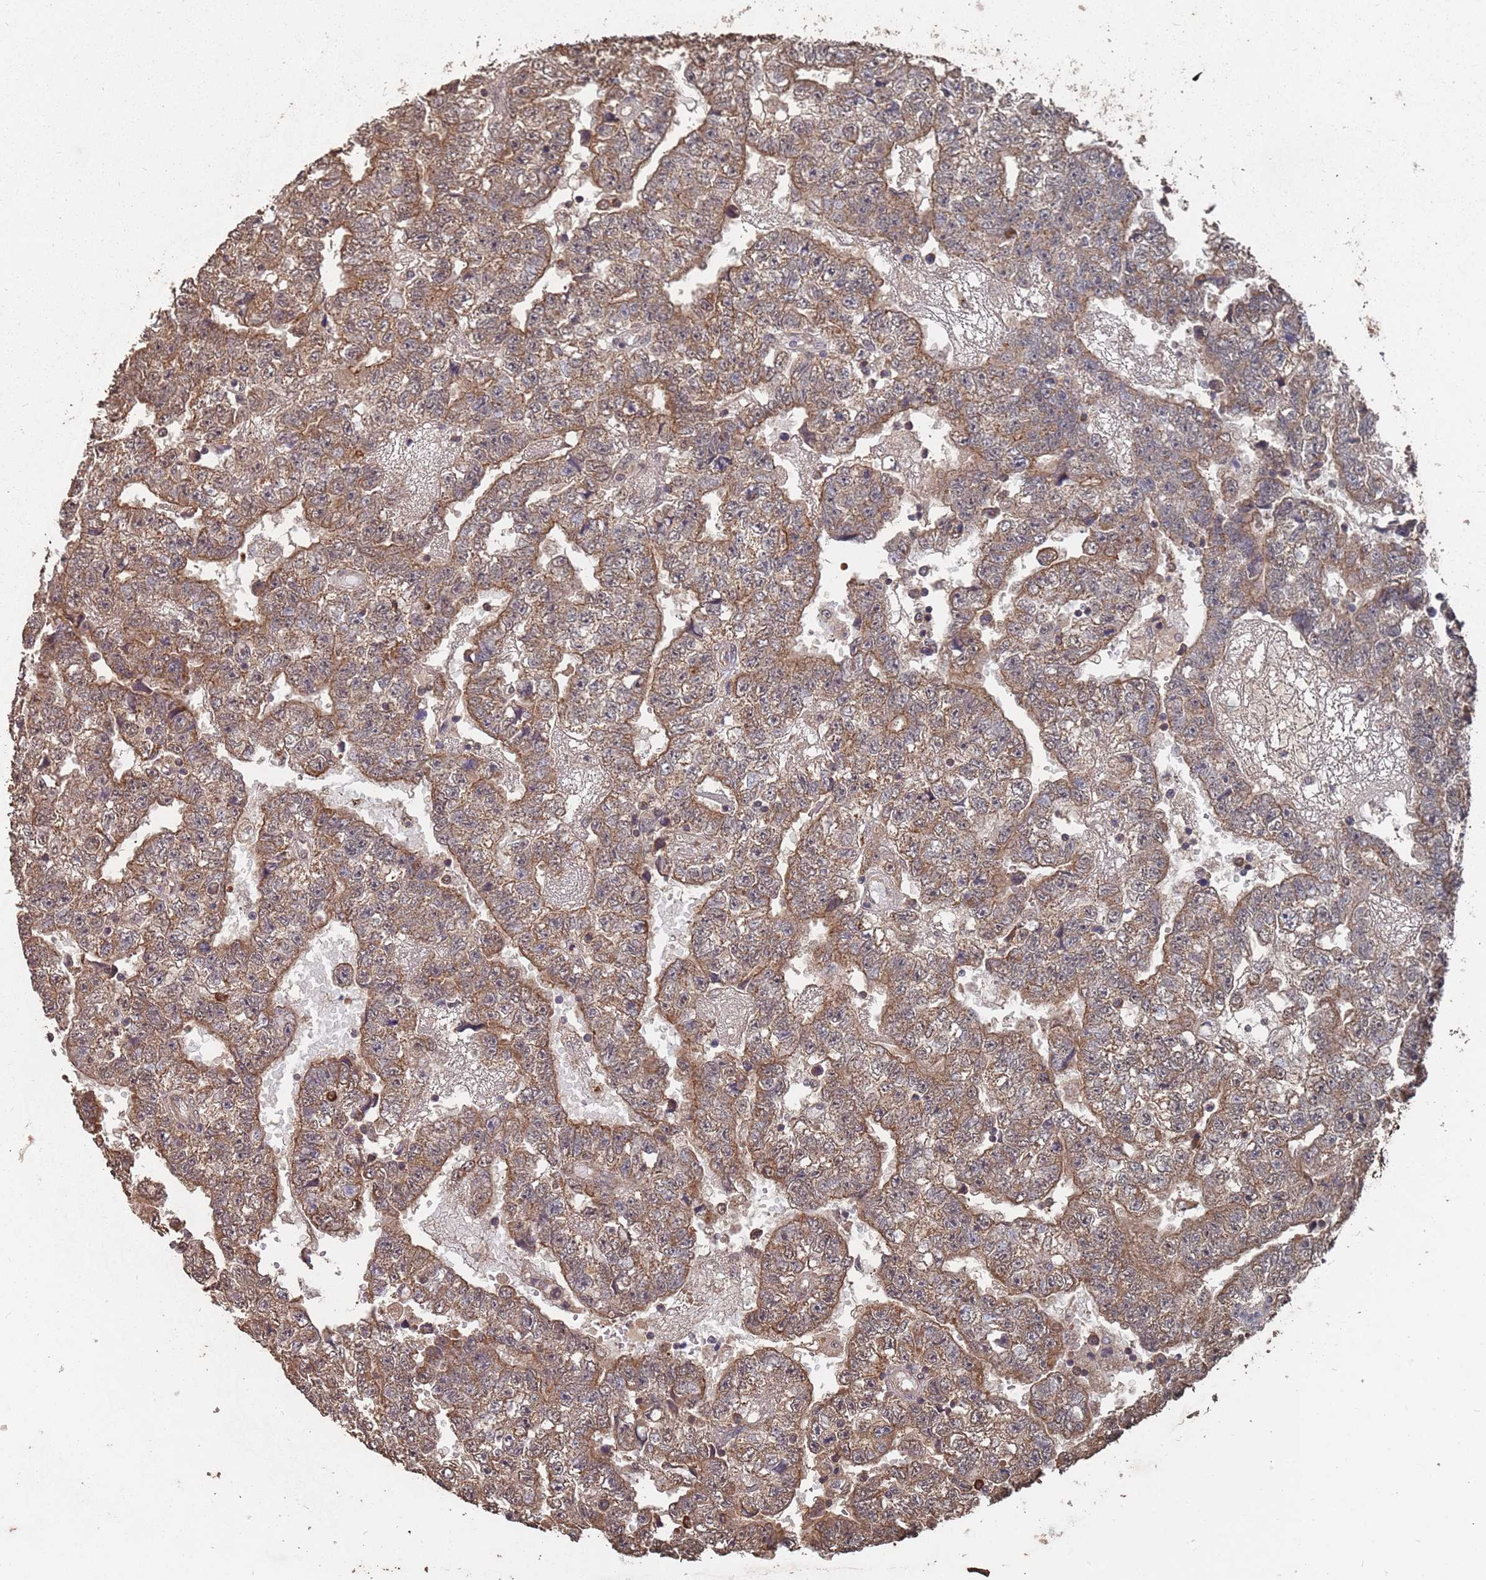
{"staining": {"intensity": "moderate", "quantity": ">75%", "location": "cytoplasmic/membranous"}, "tissue": "testis cancer", "cell_type": "Tumor cells", "image_type": "cancer", "snomed": [{"axis": "morphology", "description": "Carcinoma, Embryonal, NOS"}, {"axis": "topography", "description": "Testis"}], "caption": "This image demonstrates embryonal carcinoma (testis) stained with IHC to label a protein in brown. The cytoplasmic/membranous of tumor cells show moderate positivity for the protein. Nuclei are counter-stained blue.", "gene": "PRORP", "patient": {"sex": "male", "age": 25}}